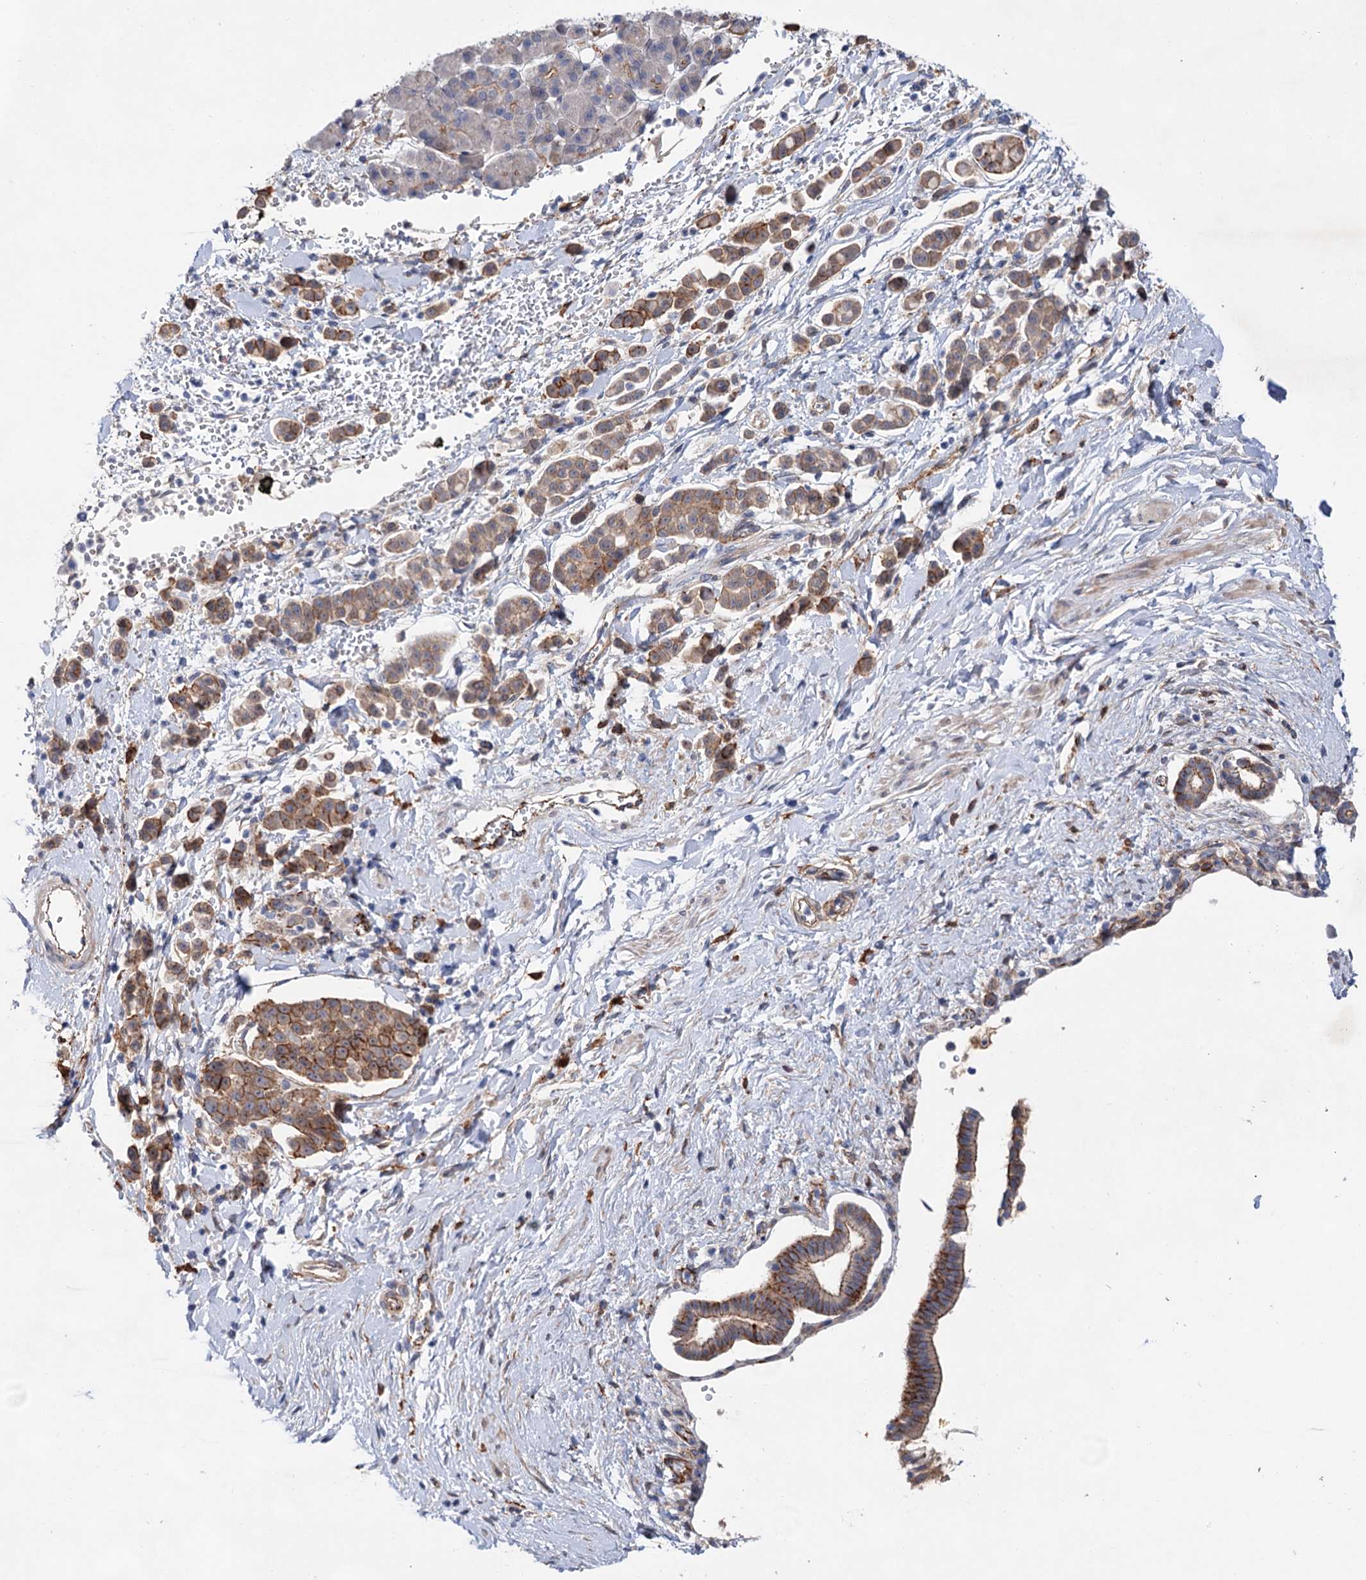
{"staining": {"intensity": "moderate", "quantity": ">75%", "location": "cytoplasmic/membranous"}, "tissue": "pancreatic cancer", "cell_type": "Tumor cells", "image_type": "cancer", "snomed": [{"axis": "morphology", "description": "Normal tissue, NOS"}, {"axis": "morphology", "description": "Adenocarcinoma, NOS"}, {"axis": "topography", "description": "Pancreas"}], "caption": "This micrograph displays IHC staining of human pancreatic adenocarcinoma, with medium moderate cytoplasmic/membranous positivity in approximately >75% of tumor cells.", "gene": "TMTC3", "patient": {"sex": "female", "age": 64}}